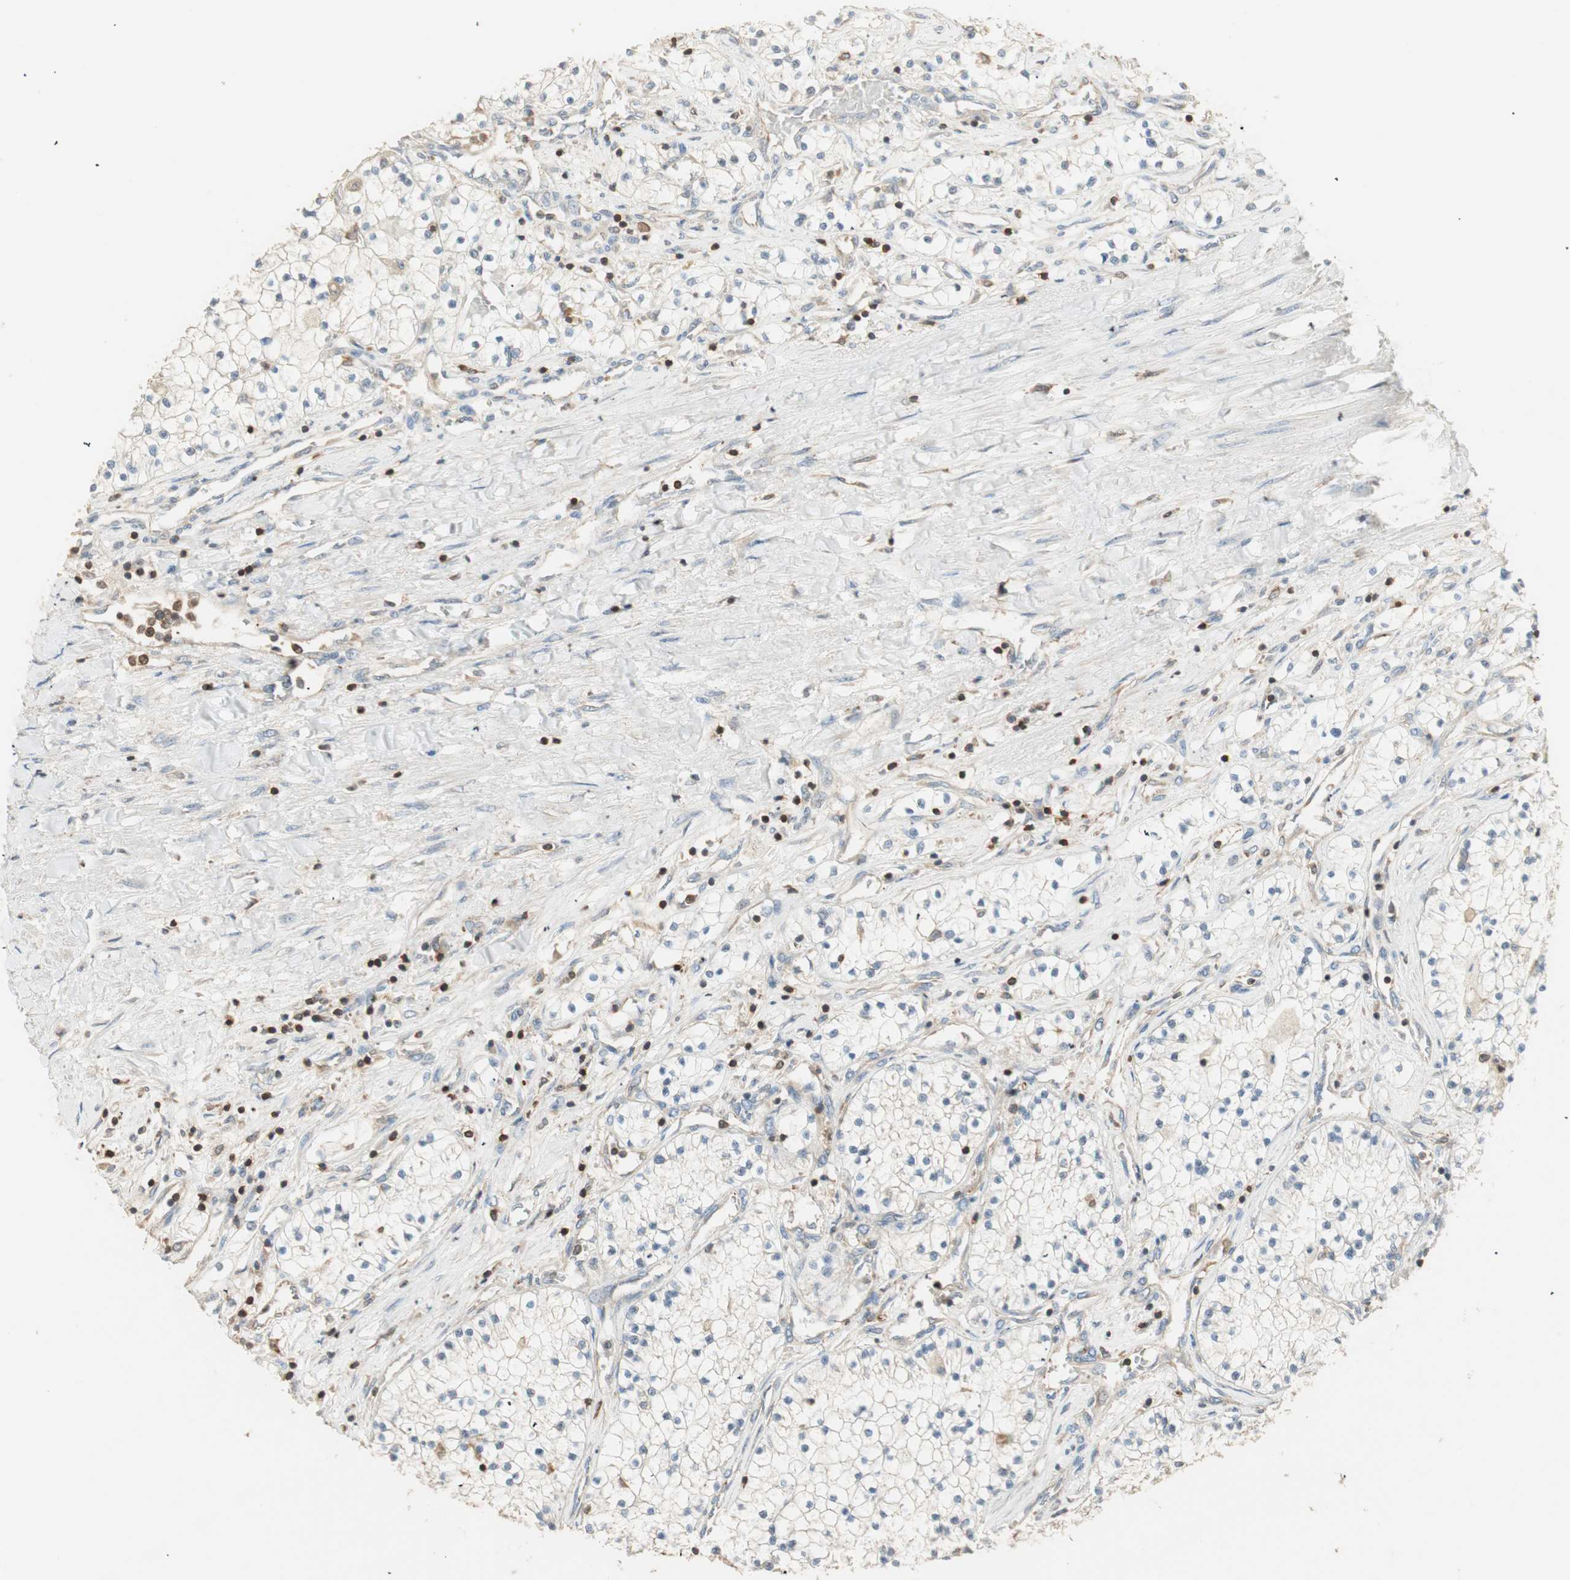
{"staining": {"intensity": "negative", "quantity": "none", "location": "none"}, "tissue": "renal cancer", "cell_type": "Tumor cells", "image_type": "cancer", "snomed": [{"axis": "morphology", "description": "Adenocarcinoma, NOS"}, {"axis": "topography", "description": "Kidney"}], "caption": "DAB immunohistochemical staining of human renal cancer displays no significant staining in tumor cells.", "gene": "CRLF3", "patient": {"sex": "male", "age": 68}}